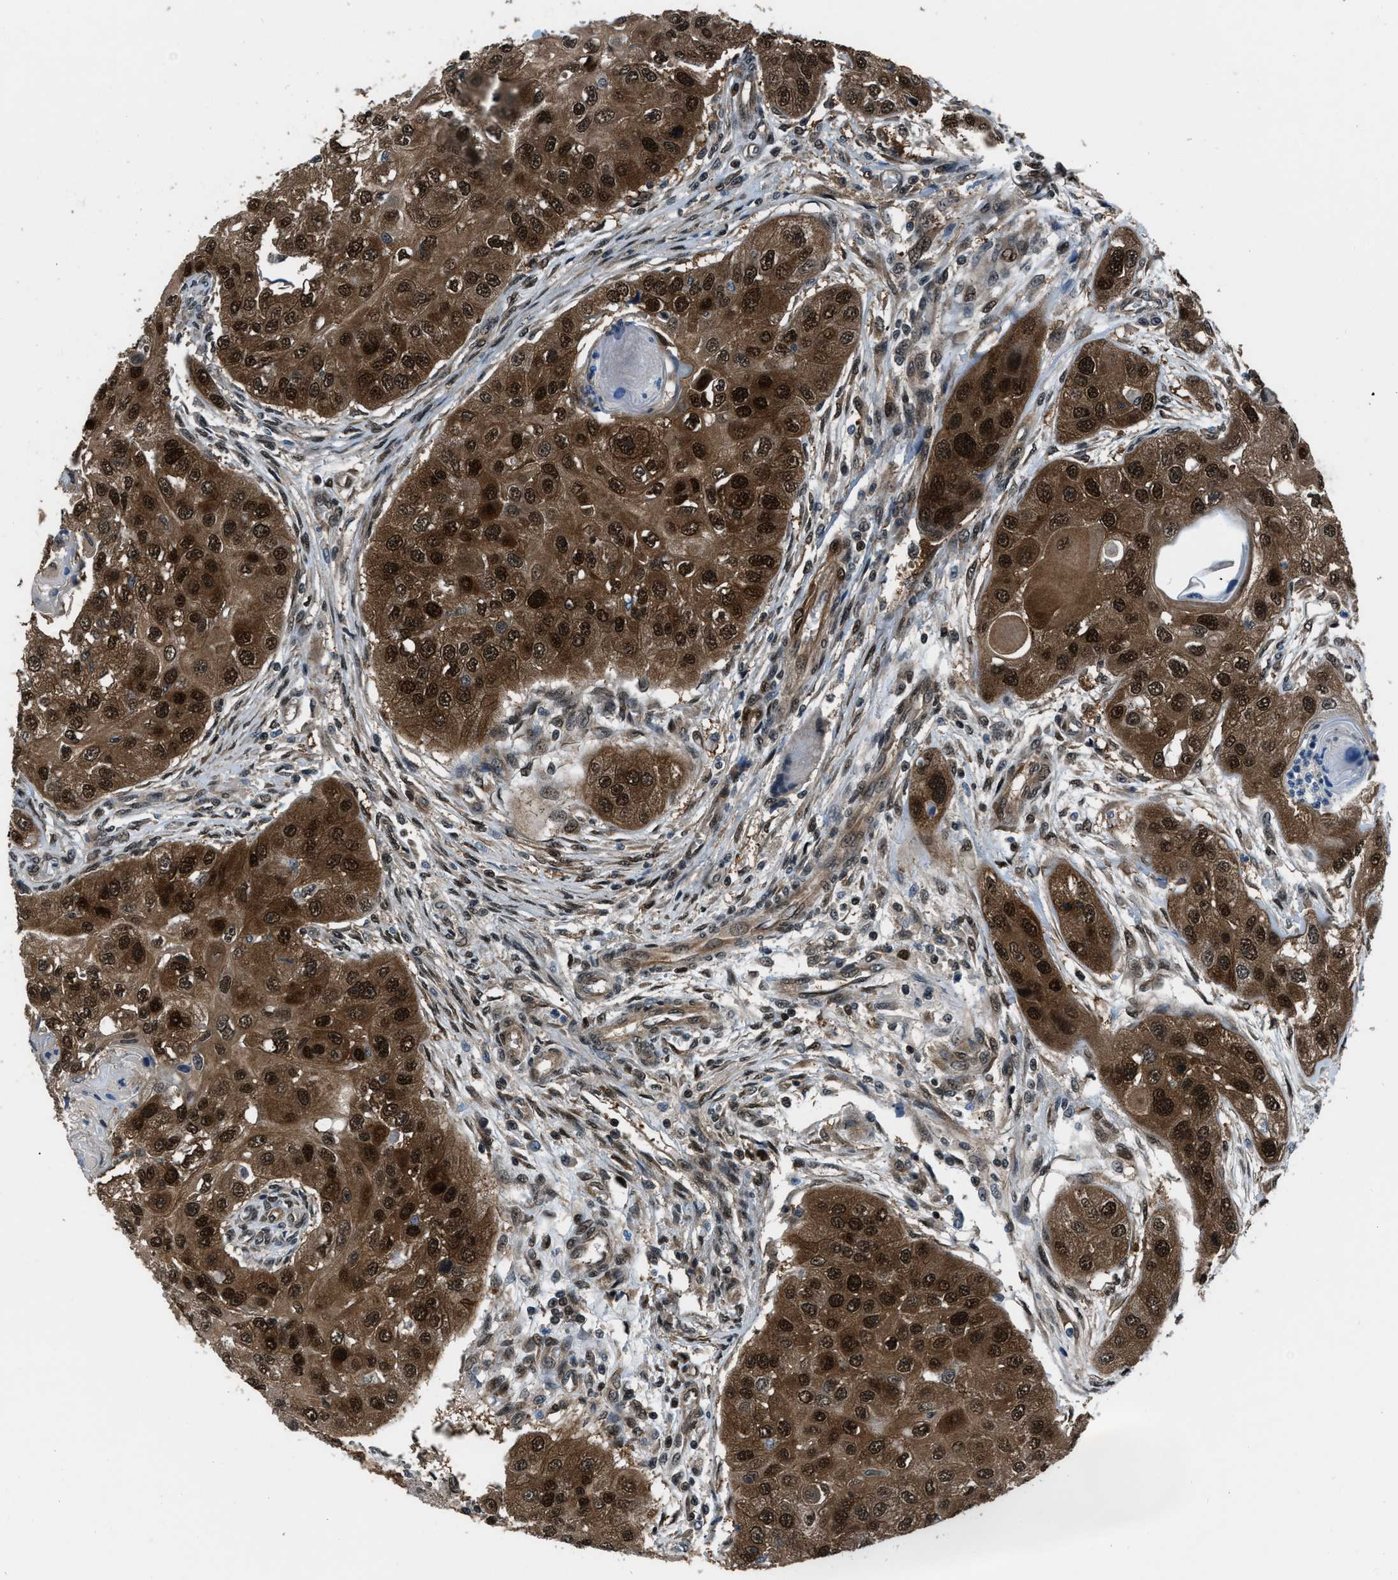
{"staining": {"intensity": "strong", "quantity": ">75%", "location": "cytoplasmic/membranous,nuclear"}, "tissue": "head and neck cancer", "cell_type": "Tumor cells", "image_type": "cancer", "snomed": [{"axis": "morphology", "description": "Normal tissue, NOS"}, {"axis": "morphology", "description": "Squamous cell carcinoma, NOS"}, {"axis": "topography", "description": "Skeletal muscle"}, {"axis": "topography", "description": "Head-Neck"}], "caption": "Squamous cell carcinoma (head and neck) stained for a protein (brown) shows strong cytoplasmic/membranous and nuclear positive staining in about >75% of tumor cells.", "gene": "NUDCD3", "patient": {"sex": "male", "age": 51}}